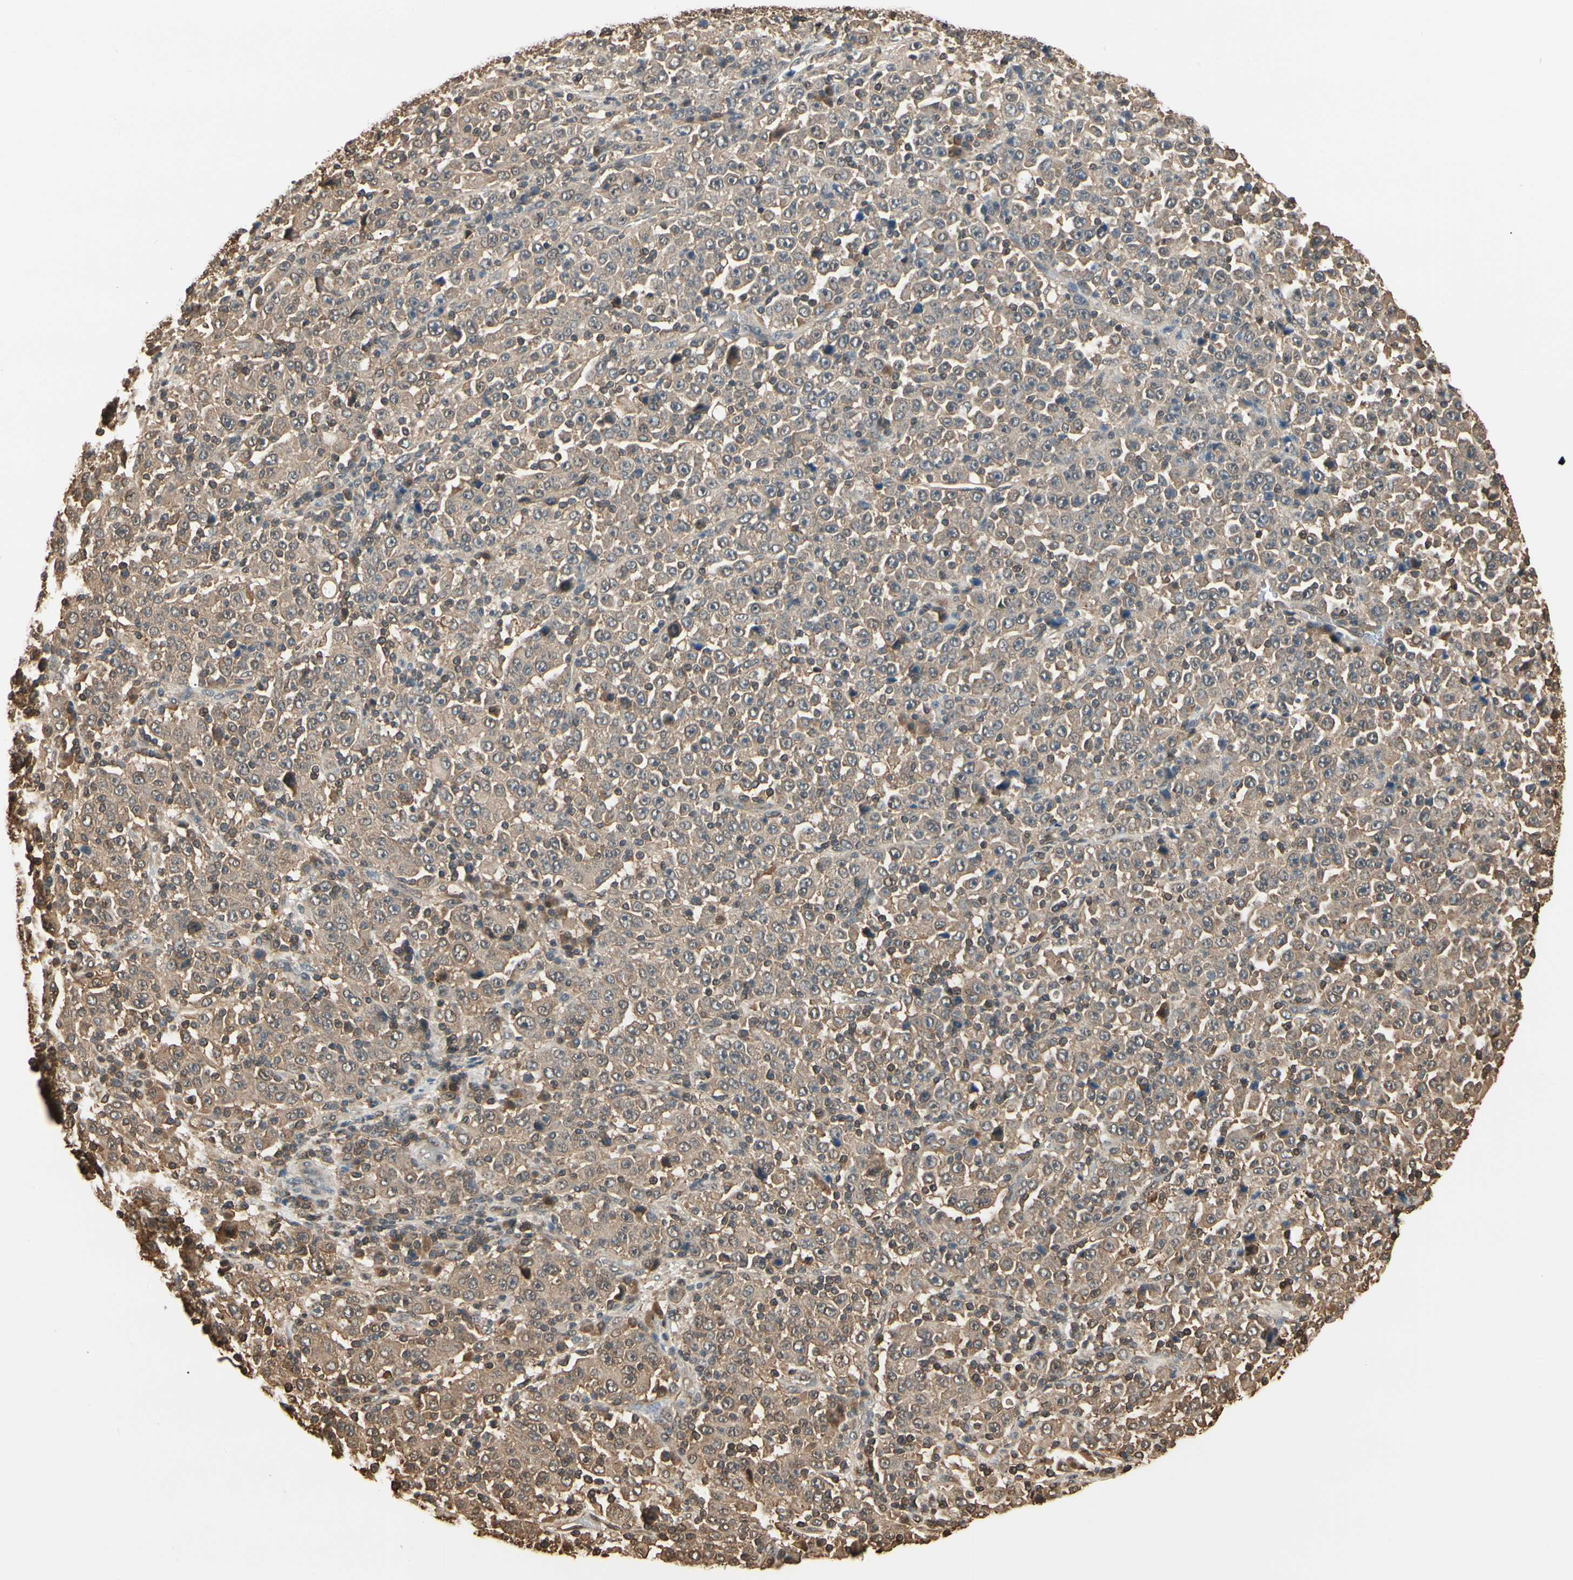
{"staining": {"intensity": "weak", "quantity": ">75%", "location": "cytoplasmic/membranous"}, "tissue": "stomach cancer", "cell_type": "Tumor cells", "image_type": "cancer", "snomed": [{"axis": "morphology", "description": "Normal tissue, NOS"}, {"axis": "morphology", "description": "Adenocarcinoma, NOS"}, {"axis": "topography", "description": "Stomach, upper"}, {"axis": "topography", "description": "Stomach"}], "caption": "This photomicrograph reveals IHC staining of stomach cancer, with low weak cytoplasmic/membranous positivity in approximately >75% of tumor cells.", "gene": "YWHAE", "patient": {"sex": "male", "age": 59}}